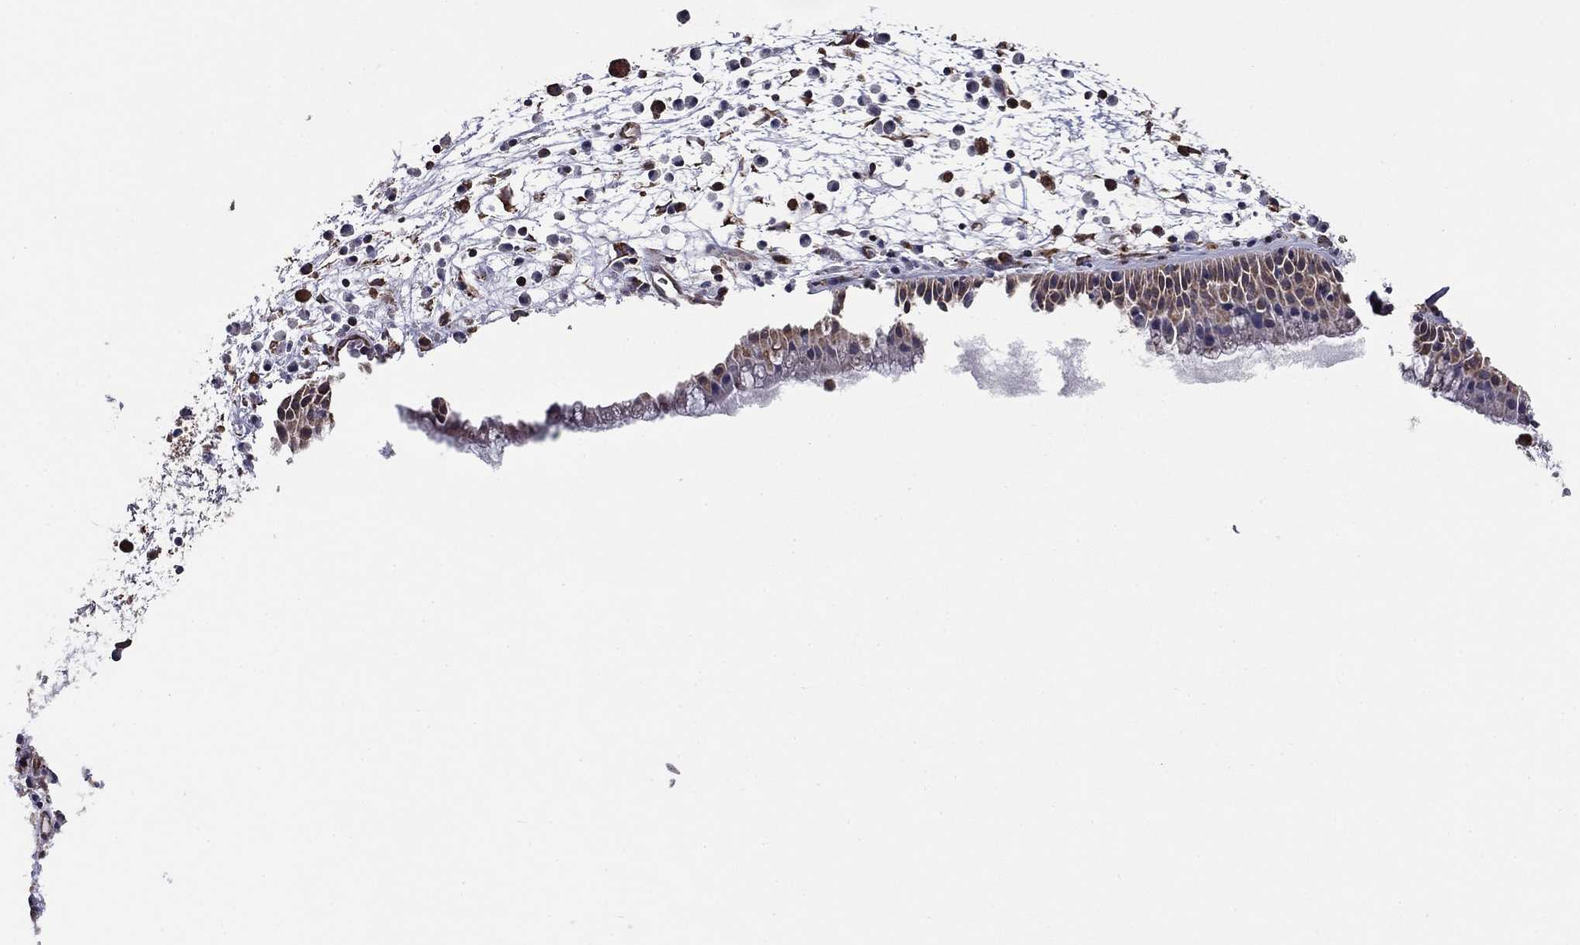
{"staining": {"intensity": "weak", "quantity": ">75%", "location": "cytoplasmic/membranous"}, "tissue": "nasopharynx", "cell_type": "Respiratory epithelial cells", "image_type": "normal", "snomed": [{"axis": "morphology", "description": "Normal tissue, NOS"}, {"axis": "topography", "description": "Nasopharynx"}], "caption": "High-power microscopy captured an immunohistochemistry photomicrograph of benign nasopharynx, revealing weak cytoplasmic/membranous staining in approximately >75% of respiratory epithelial cells.", "gene": "NKIRAS1", "patient": {"sex": "female", "age": 73}}